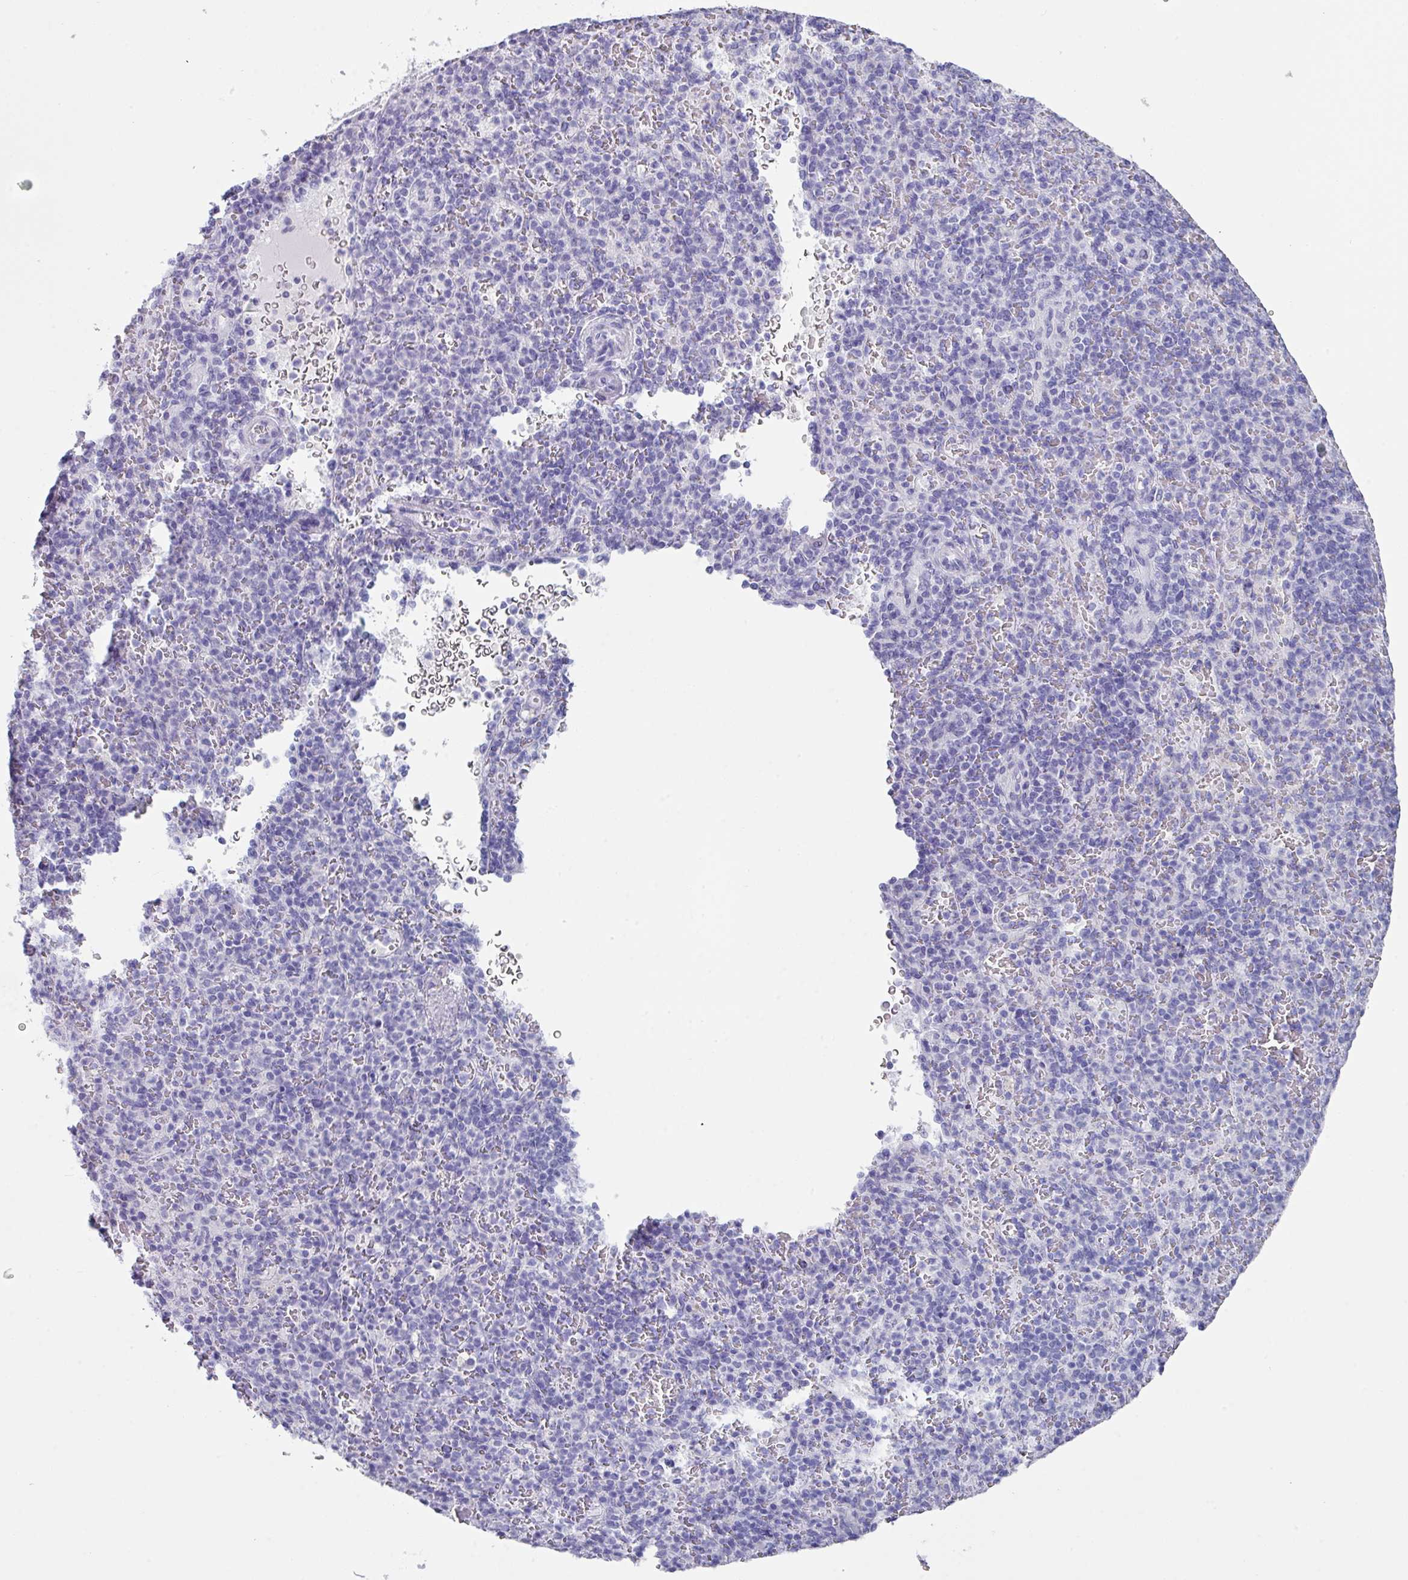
{"staining": {"intensity": "negative", "quantity": "none", "location": "none"}, "tissue": "spleen", "cell_type": "Cells in red pulp", "image_type": "normal", "snomed": [{"axis": "morphology", "description": "Normal tissue, NOS"}, {"axis": "topography", "description": "Spleen"}], "caption": "Image shows no significant protein positivity in cells in red pulp of unremarkable spleen. Brightfield microscopy of IHC stained with DAB (brown) and hematoxylin (blue), captured at high magnification.", "gene": "PEX10", "patient": {"sex": "female", "age": 74}}